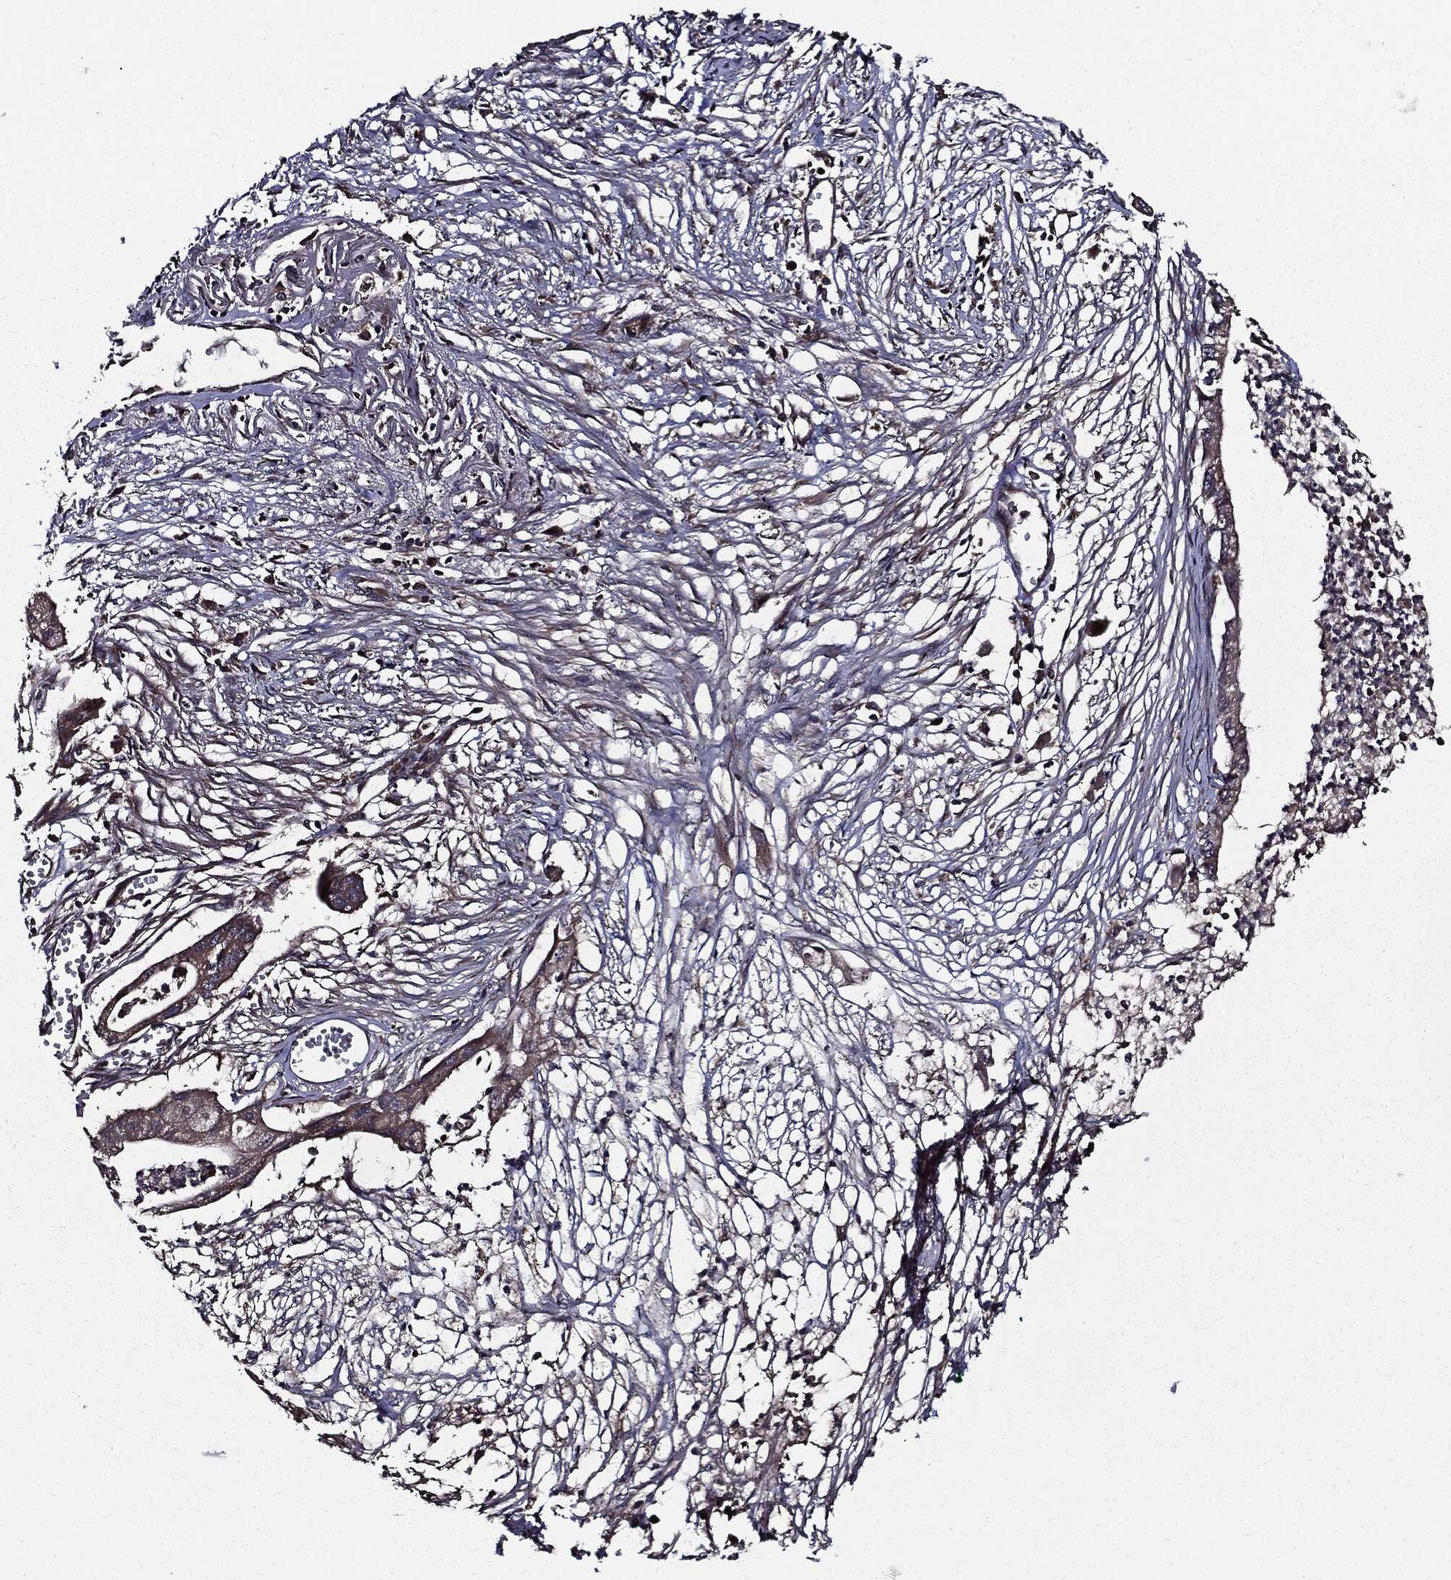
{"staining": {"intensity": "weak", "quantity": "<25%", "location": "cytoplasmic/membranous"}, "tissue": "pancreatic cancer", "cell_type": "Tumor cells", "image_type": "cancer", "snomed": [{"axis": "morphology", "description": "Normal tissue, NOS"}, {"axis": "morphology", "description": "Adenocarcinoma, NOS"}, {"axis": "topography", "description": "Pancreas"}], "caption": "Tumor cells show no significant staining in pancreatic cancer (adenocarcinoma).", "gene": "HTT", "patient": {"sex": "female", "age": 58}}